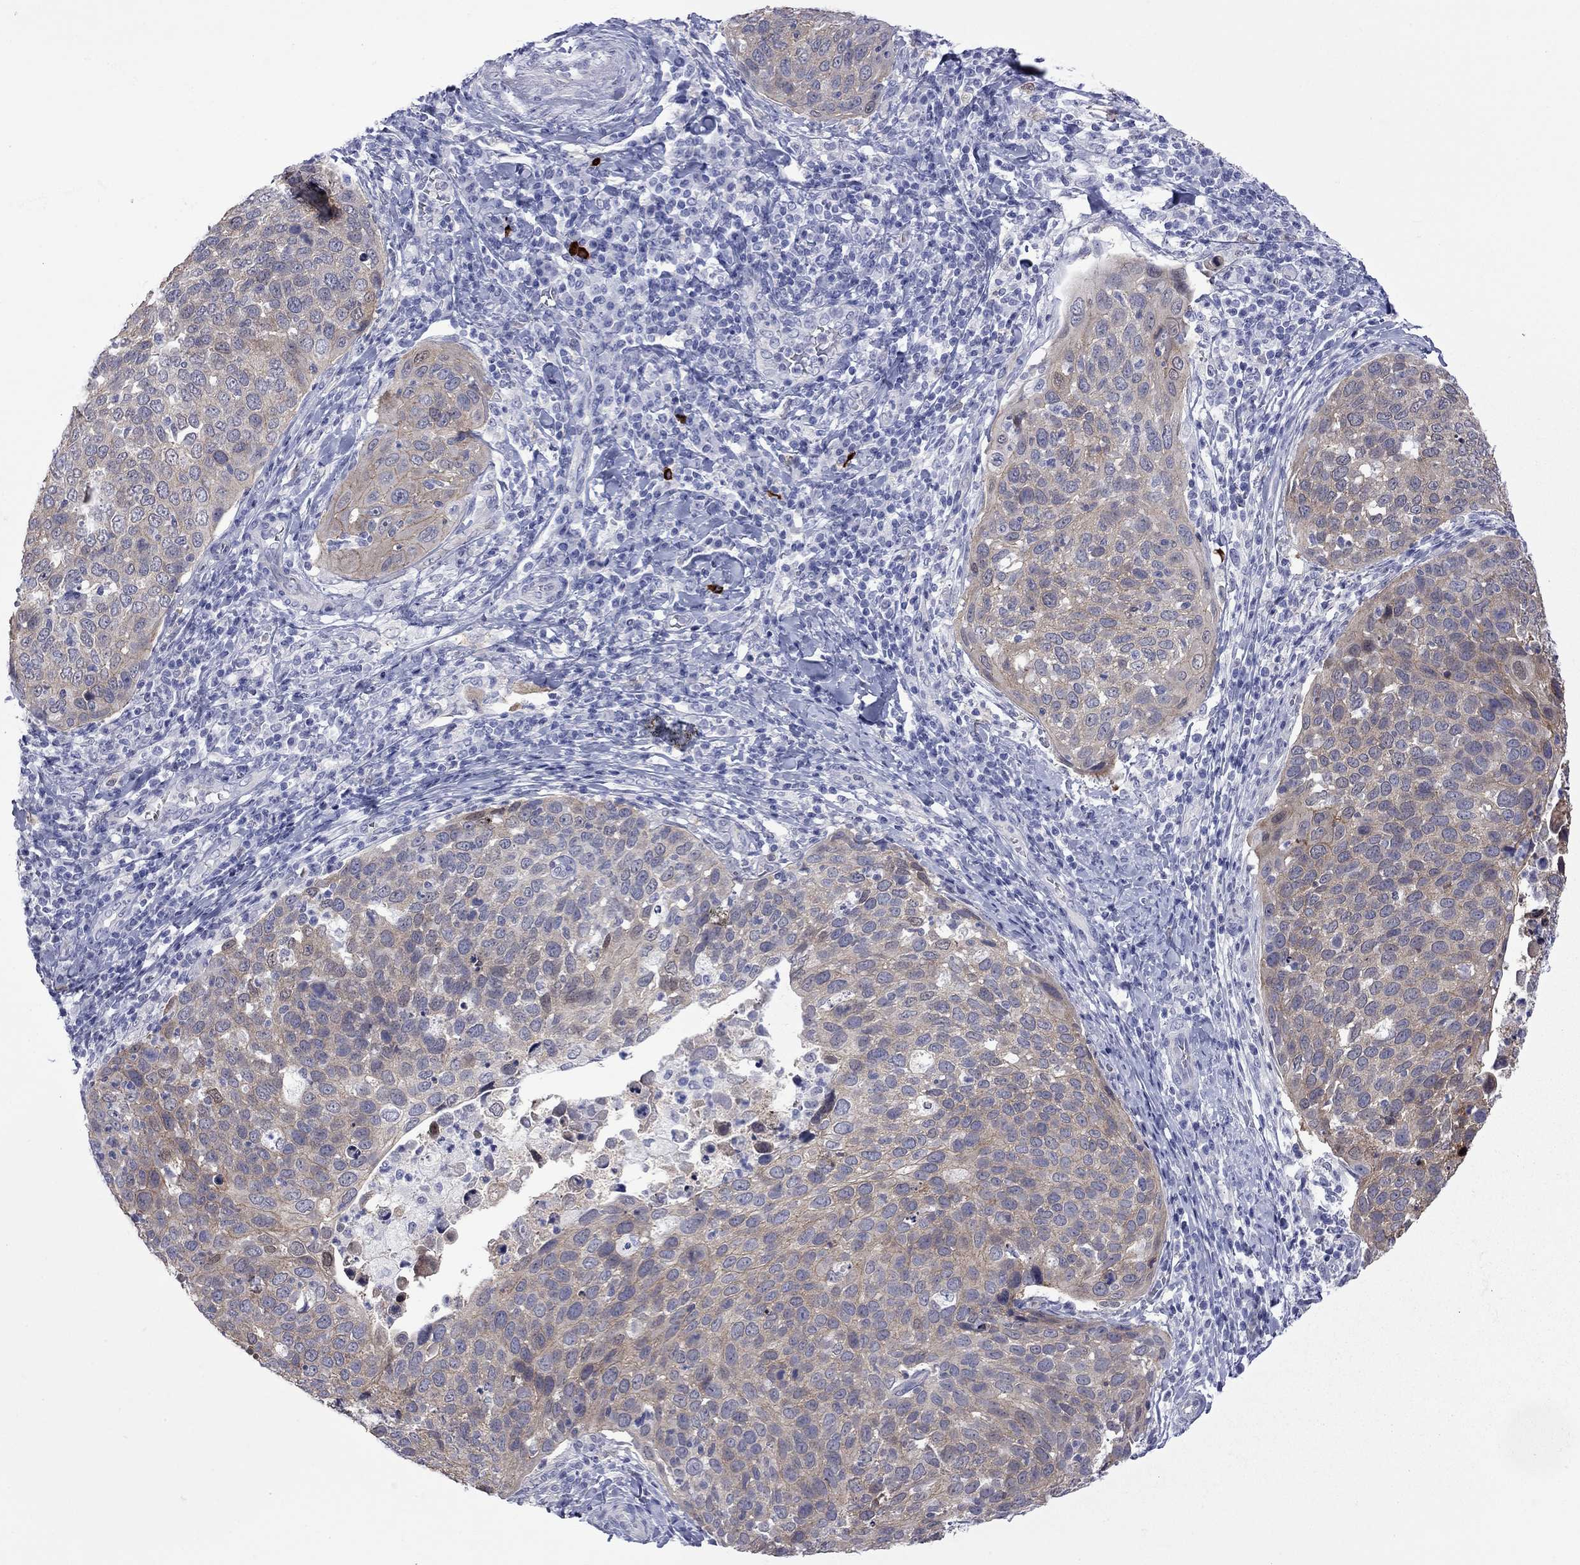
{"staining": {"intensity": "moderate", "quantity": ">75%", "location": "cytoplasmic/membranous"}, "tissue": "cervical cancer", "cell_type": "Tumor cells", "image_type": "cancer", "snomed": [{"axis": "morphology", "description": "Squamous cell carcinoma, NOS"}, {"axis": "topography", "description": "Cervix"}], "caption": "Immunohistochemistry (IHC) of cervical cancer (squamous cell carcinoma) displays medium levels of moderate cytoplasmic/membranous positivity in approximately >75% of tumor cells.", "gene": "CTNNBIP1", "patient": {"sex": "female", "age": 54}}